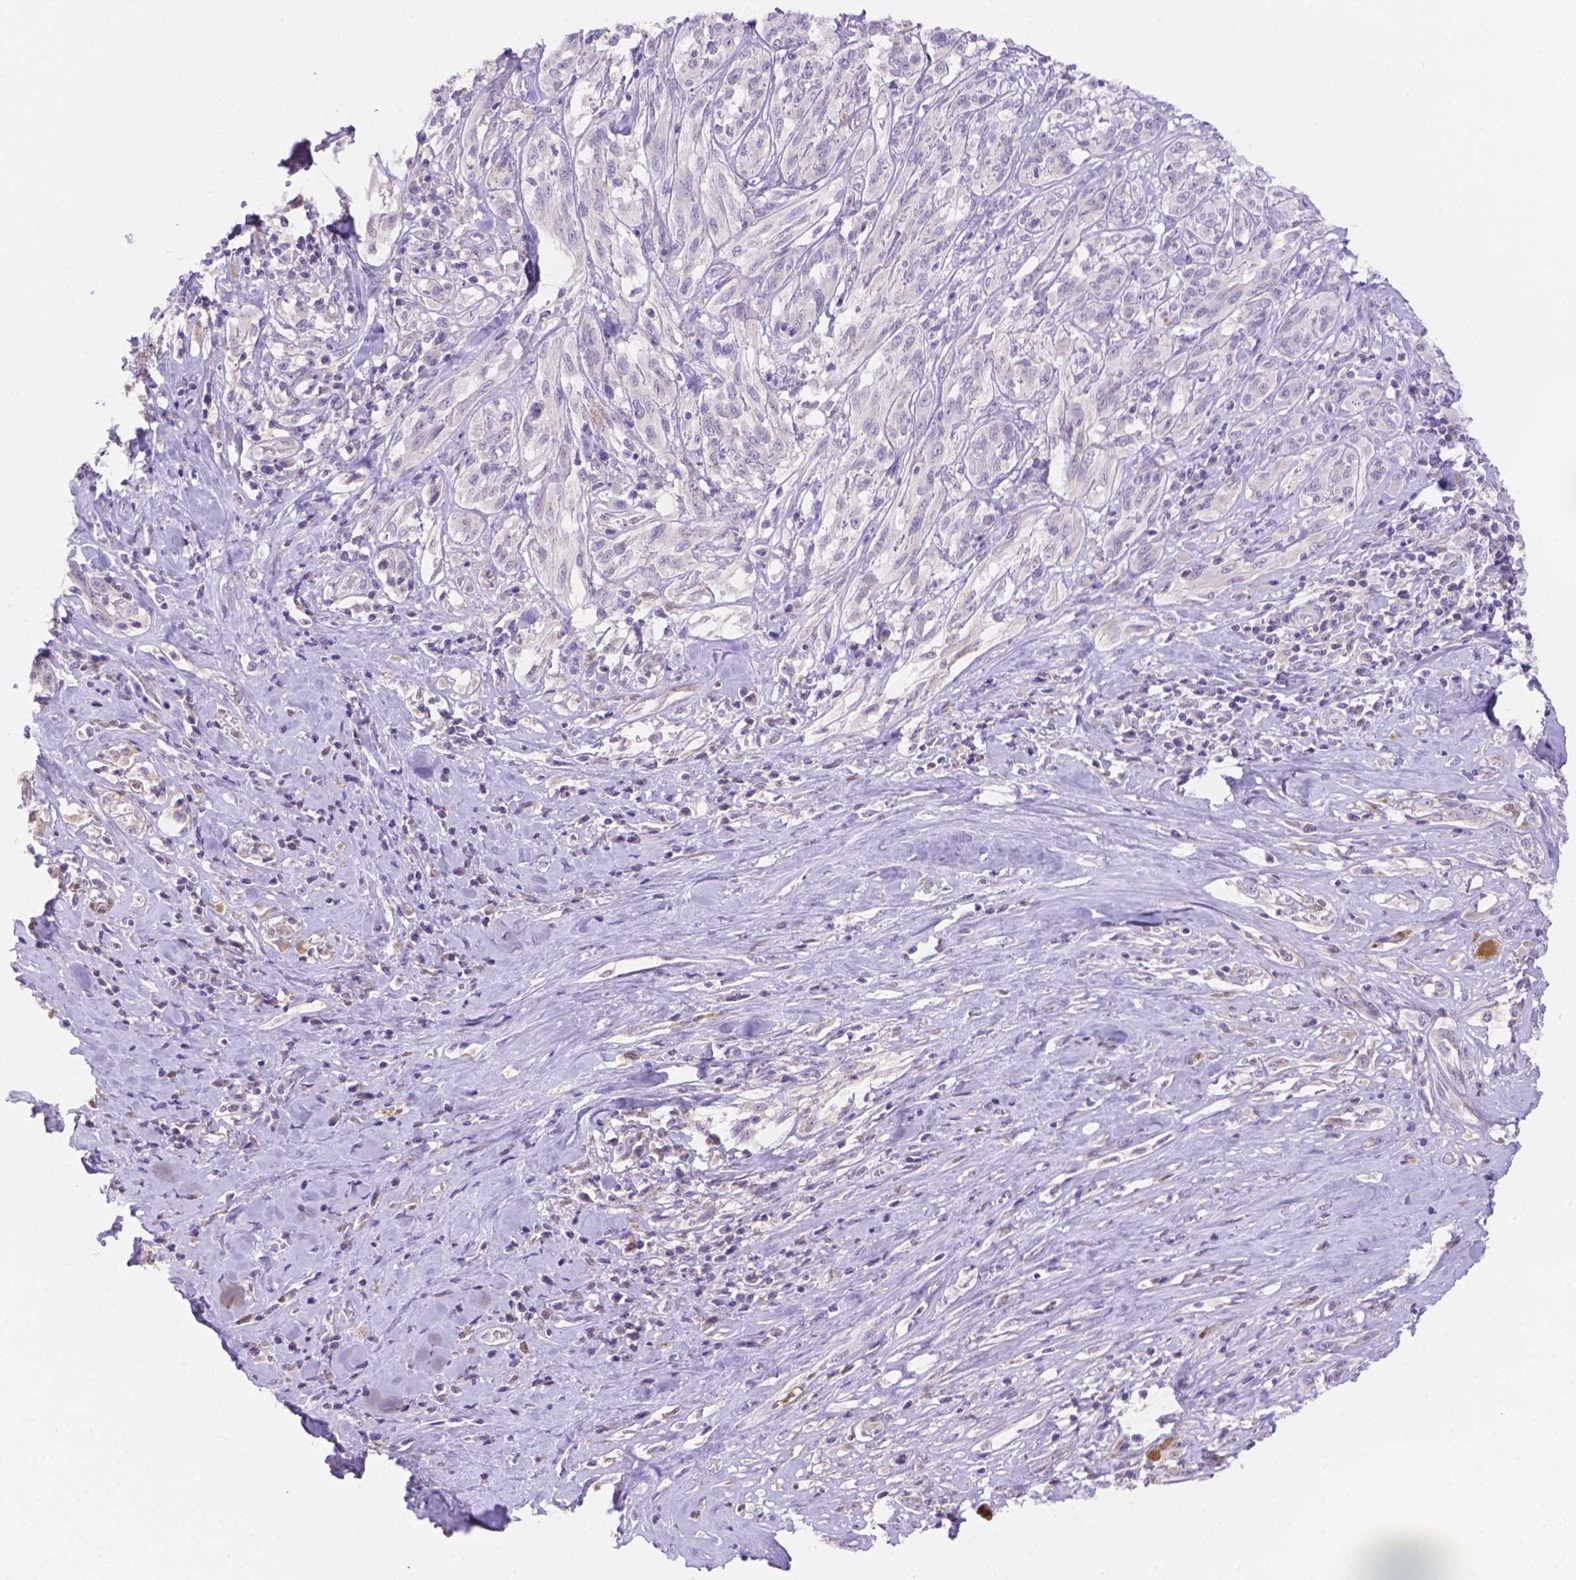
{"staining": {"intensity": "negative", "quantity": "none", "location": "none"}, "tissue": "melanoma", "cell_type": "Tumor cells", "image_type": "cancer", "snomed": [{"axis": "morphology", "description": "Malignant melanoma, NOS"}, {"axis": "topography", "description": "Skin"}], "caption": "Immunohistochemistry photomicrograph of melanoma stained for a protein (brown), which shows no expression in tumor cells.", "gene": "NXPE2", "patient": {"sex": "female", "age": 91}}